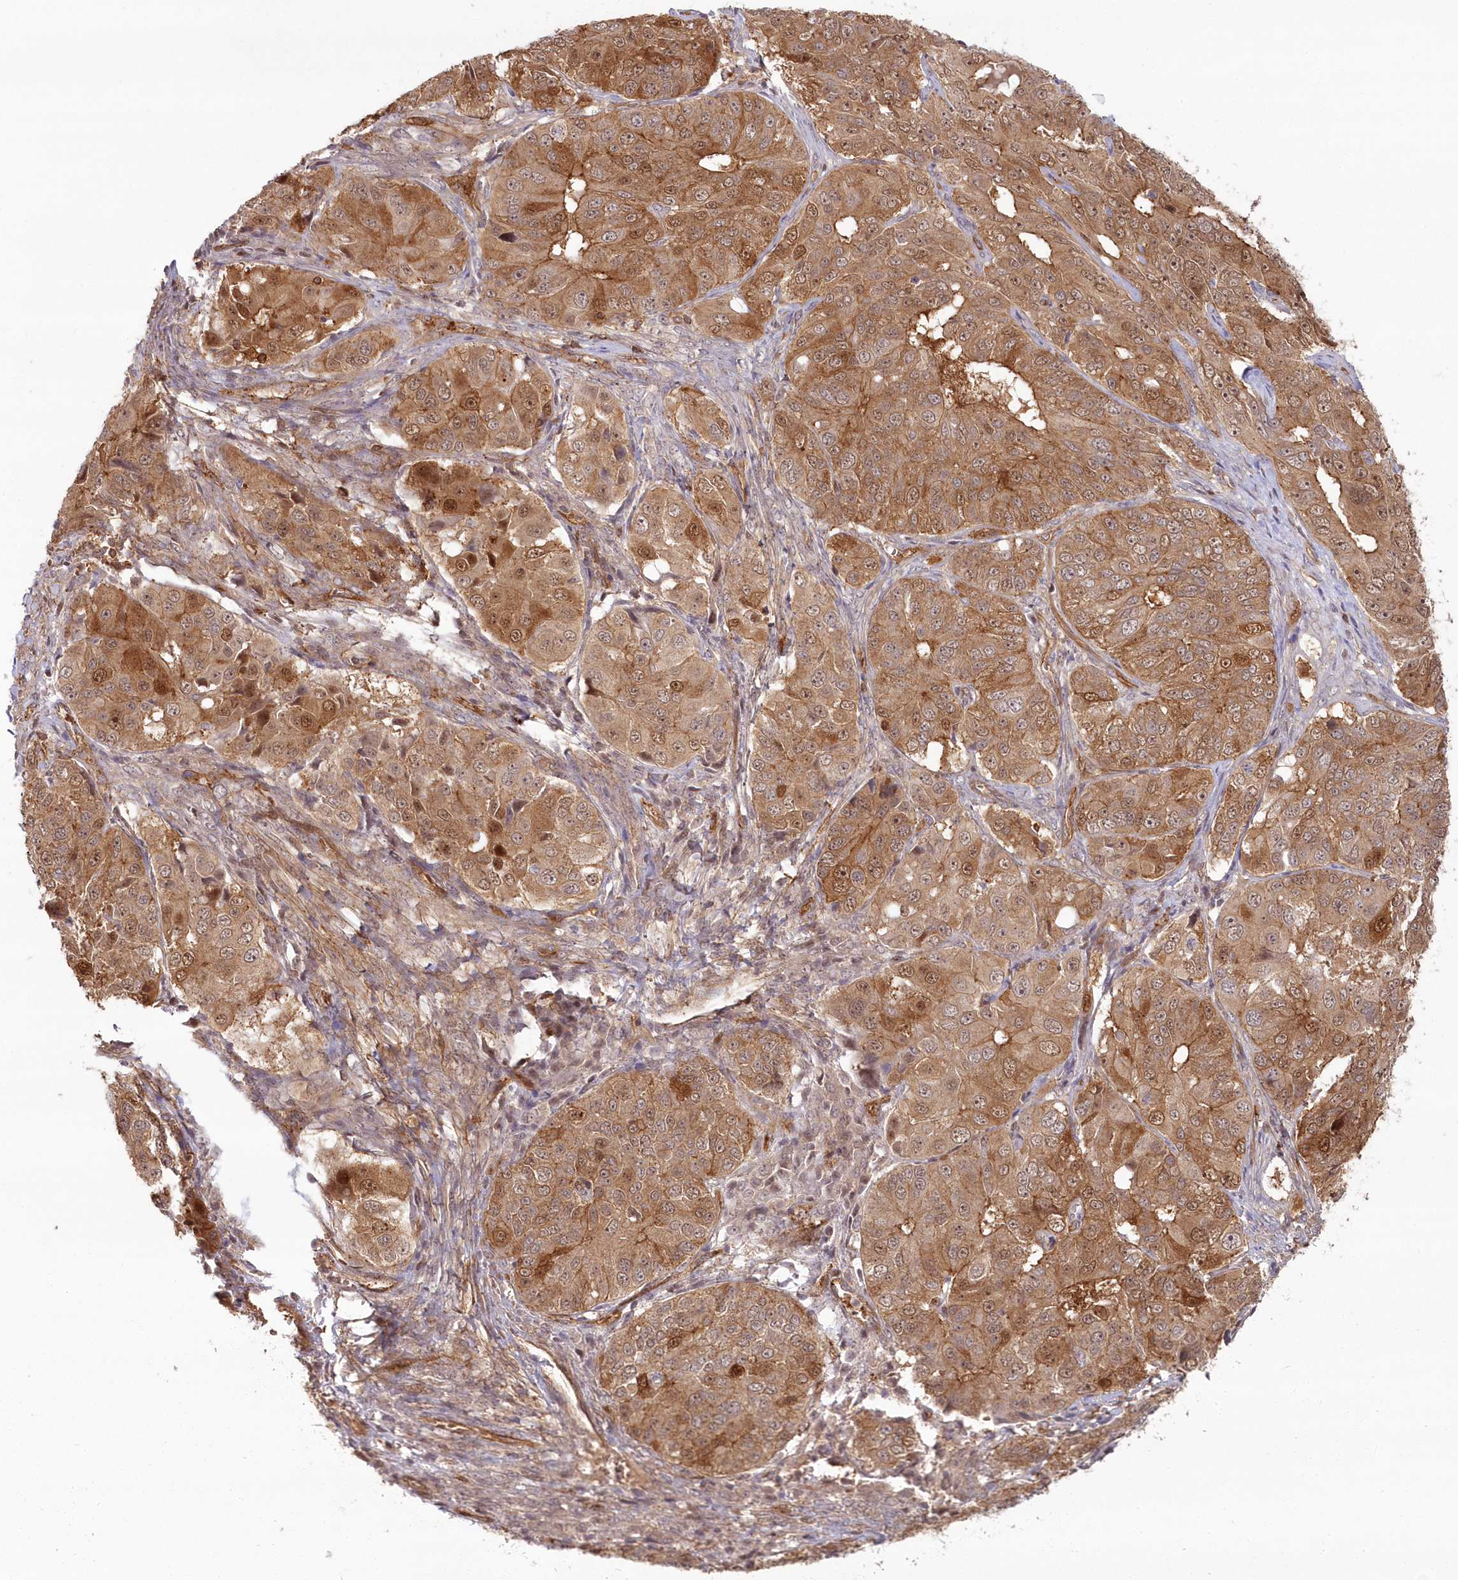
{"staining": {"intensity": "moderate", "quantity": ">75%", "location": "cytoplasmic/membranous"}, "tissue": "ovarian cancer", "cell_type": "Tumor cells", "image_type": "cancer", "snomed": [{"axis": "morphology", "description": "Carcinoma, endometroid"}, {"axis": "topography", "description": "Ovary"}], "caption": "Ovarian endometroid carcinoma stained with DAB immunohistochemistry demonstrates medium levels of moderate cytoplasmic/membranous expression in about >75% of tumor cells.", "gene": "RGCC", "patient": {"sex": "female", "age": 51}}